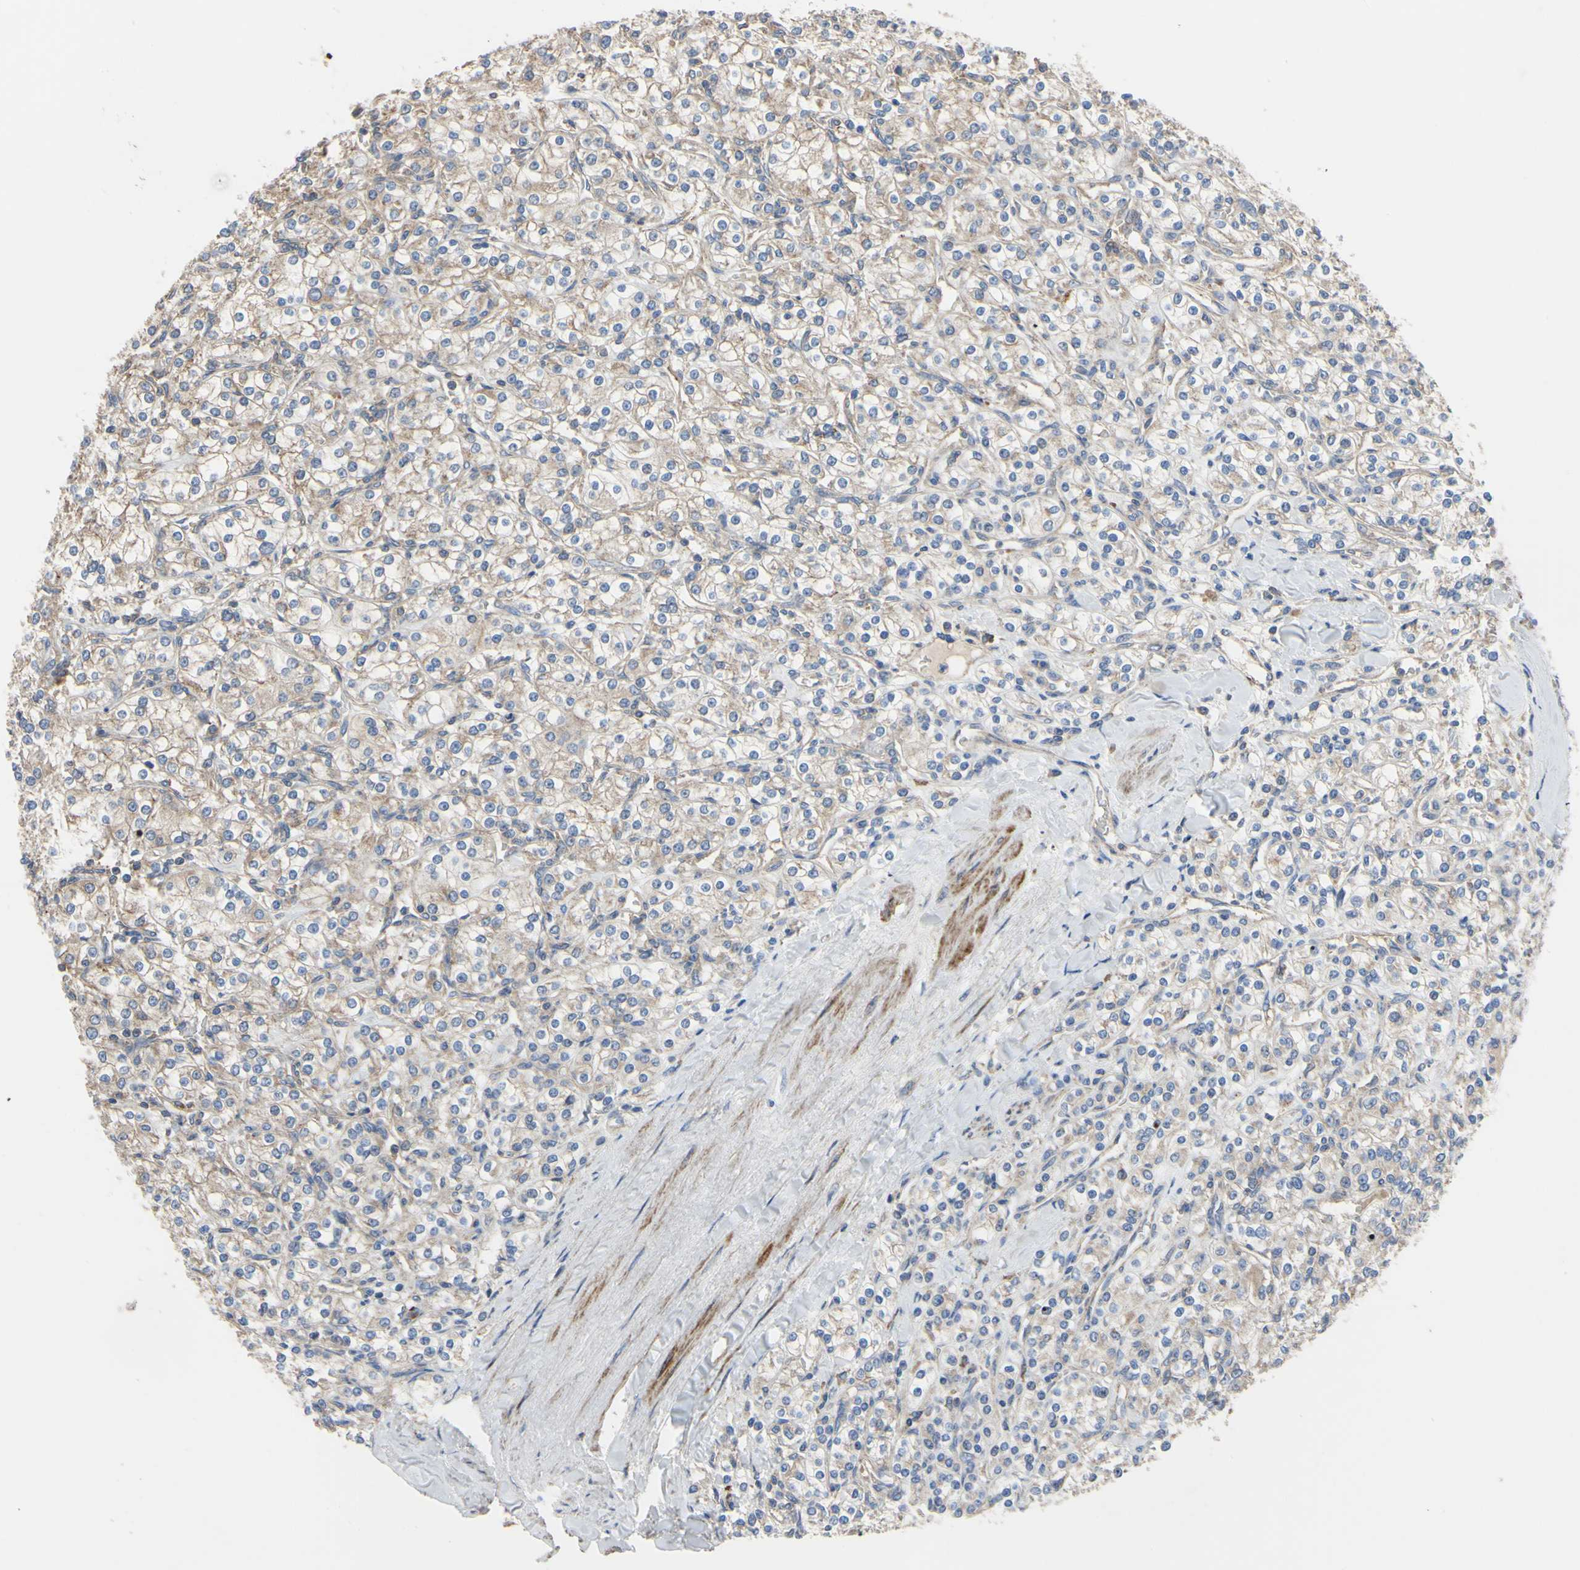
{"staining": {"intensity": "weak", "quantity": "25%-75%", "location": "cytoplasmic/membranous"}, "tissue": "renal cancer", "cell_type": "Tumor cells", "image_type": "cancer", "snomed": [{"axis": "morphology", "description": "Adenocarcinoma, NOS"}, {"axis": "topography", "description": "Kidney"}], "caption": "Protein positivity by immunohistochemistry demonstrates weak cytoplasmic/membranous positivity in about 25%-75% of tumor cells in adenocarcinoma (renal).", "gene": "BECN1", "patient": {"sex": "male", "age": 77}}